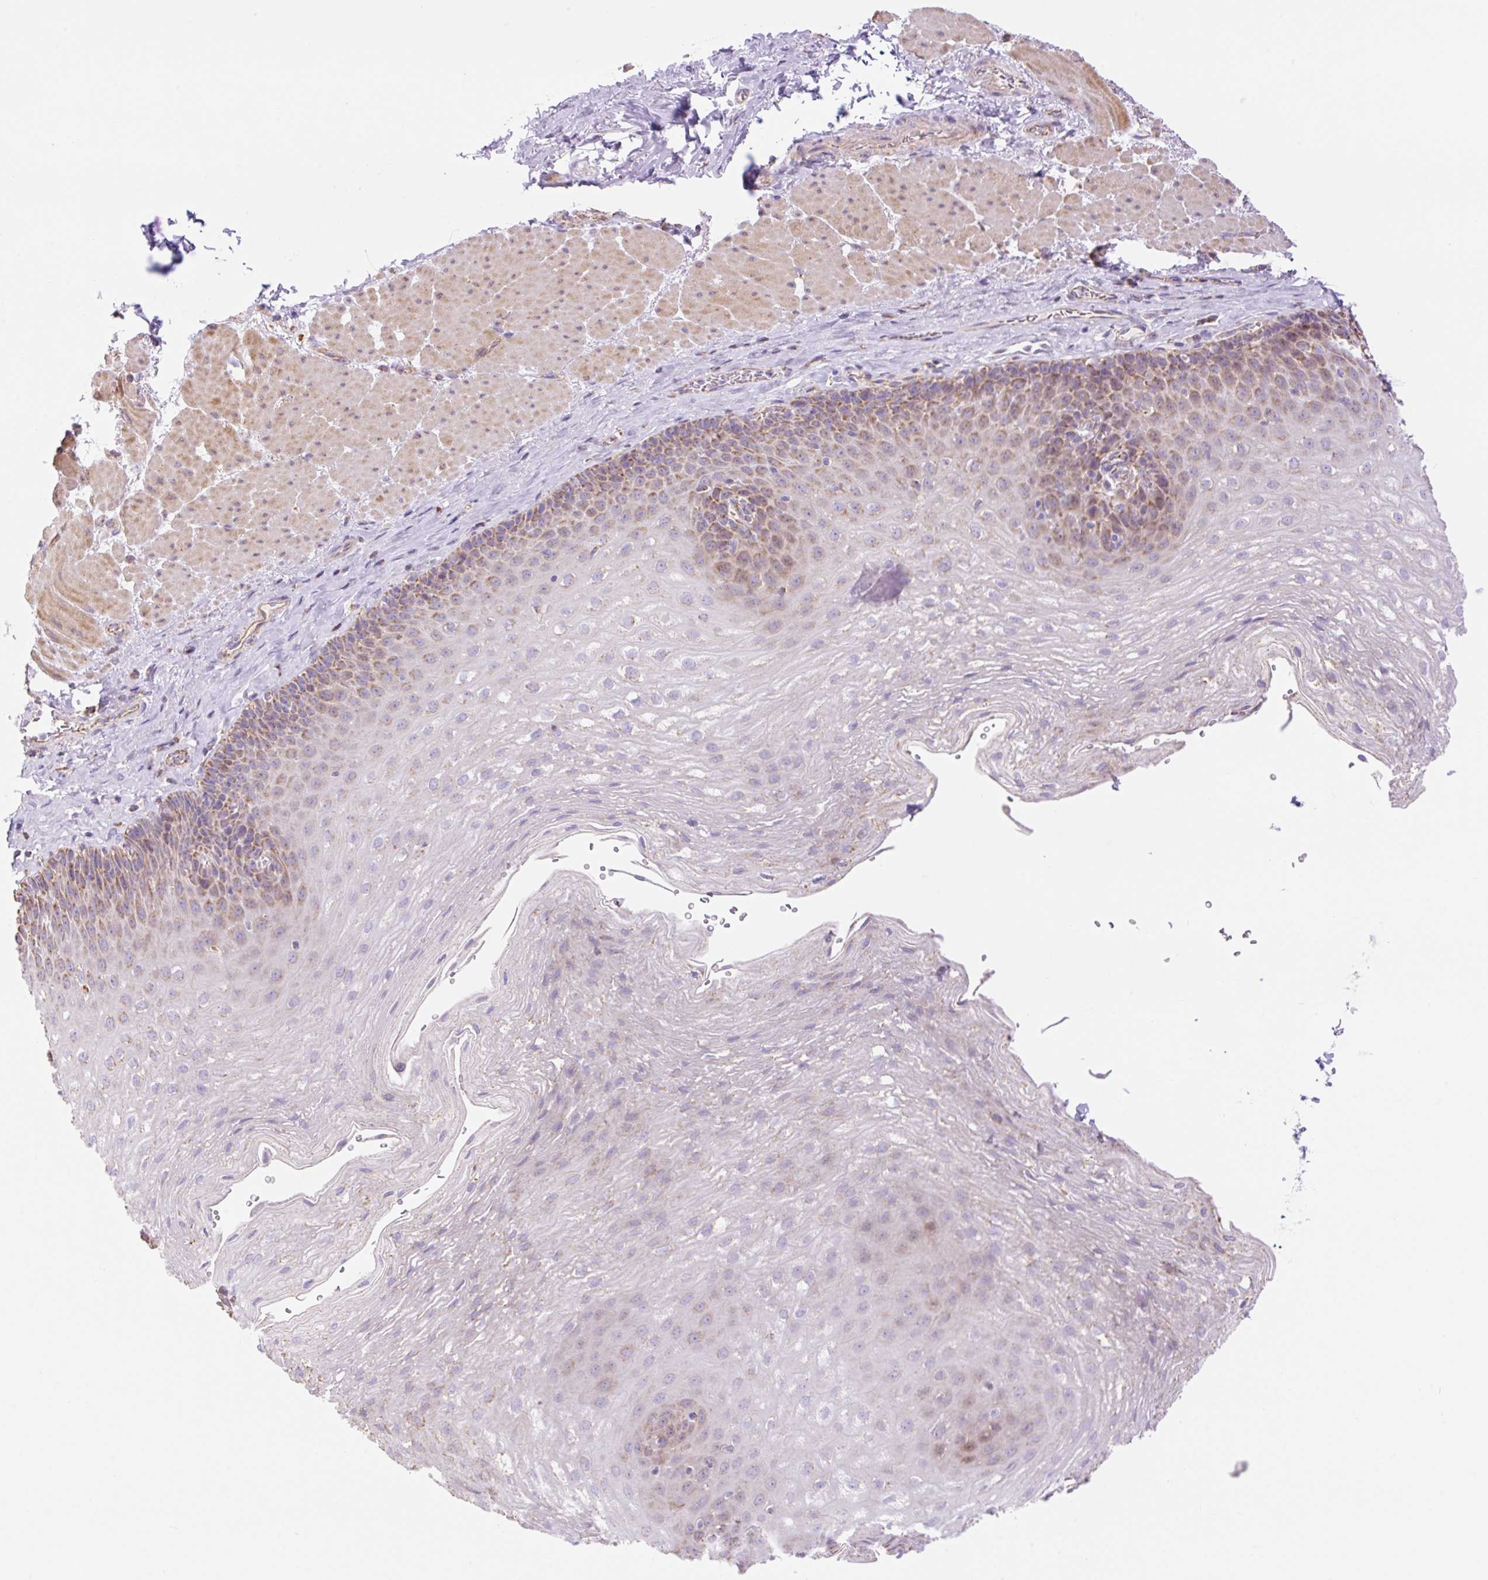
{"staining": {"intensity": "moderate", "quantity": "25%-75%", "location": "cytoplasmic/membranous"}, "tissue": "esophagus", "cell_type": "Squamous epithelial cells", "image_type": "normal", "snomed": [{"axis": "morphology", "description": "Normal tissue, NOS"}, {"axis": "topography", "description": "Esophagus"}], "caption": "A high-resolution photomicrograph shows immunohistochemistry staining of unremarkable esophagus, which displays moderate cytoplasmic/membranous positivity in about 25%-75% of squamous epithelial cells. The staining was performed using DAB (3,3'-diaminobenzidine) to visualize the protein expression in brown, while the nuclei were stained in blue with hematoxylin (Magnification: 20x).", "gene": "ESAM", "patient": {"sex": "female", "age": 66}}